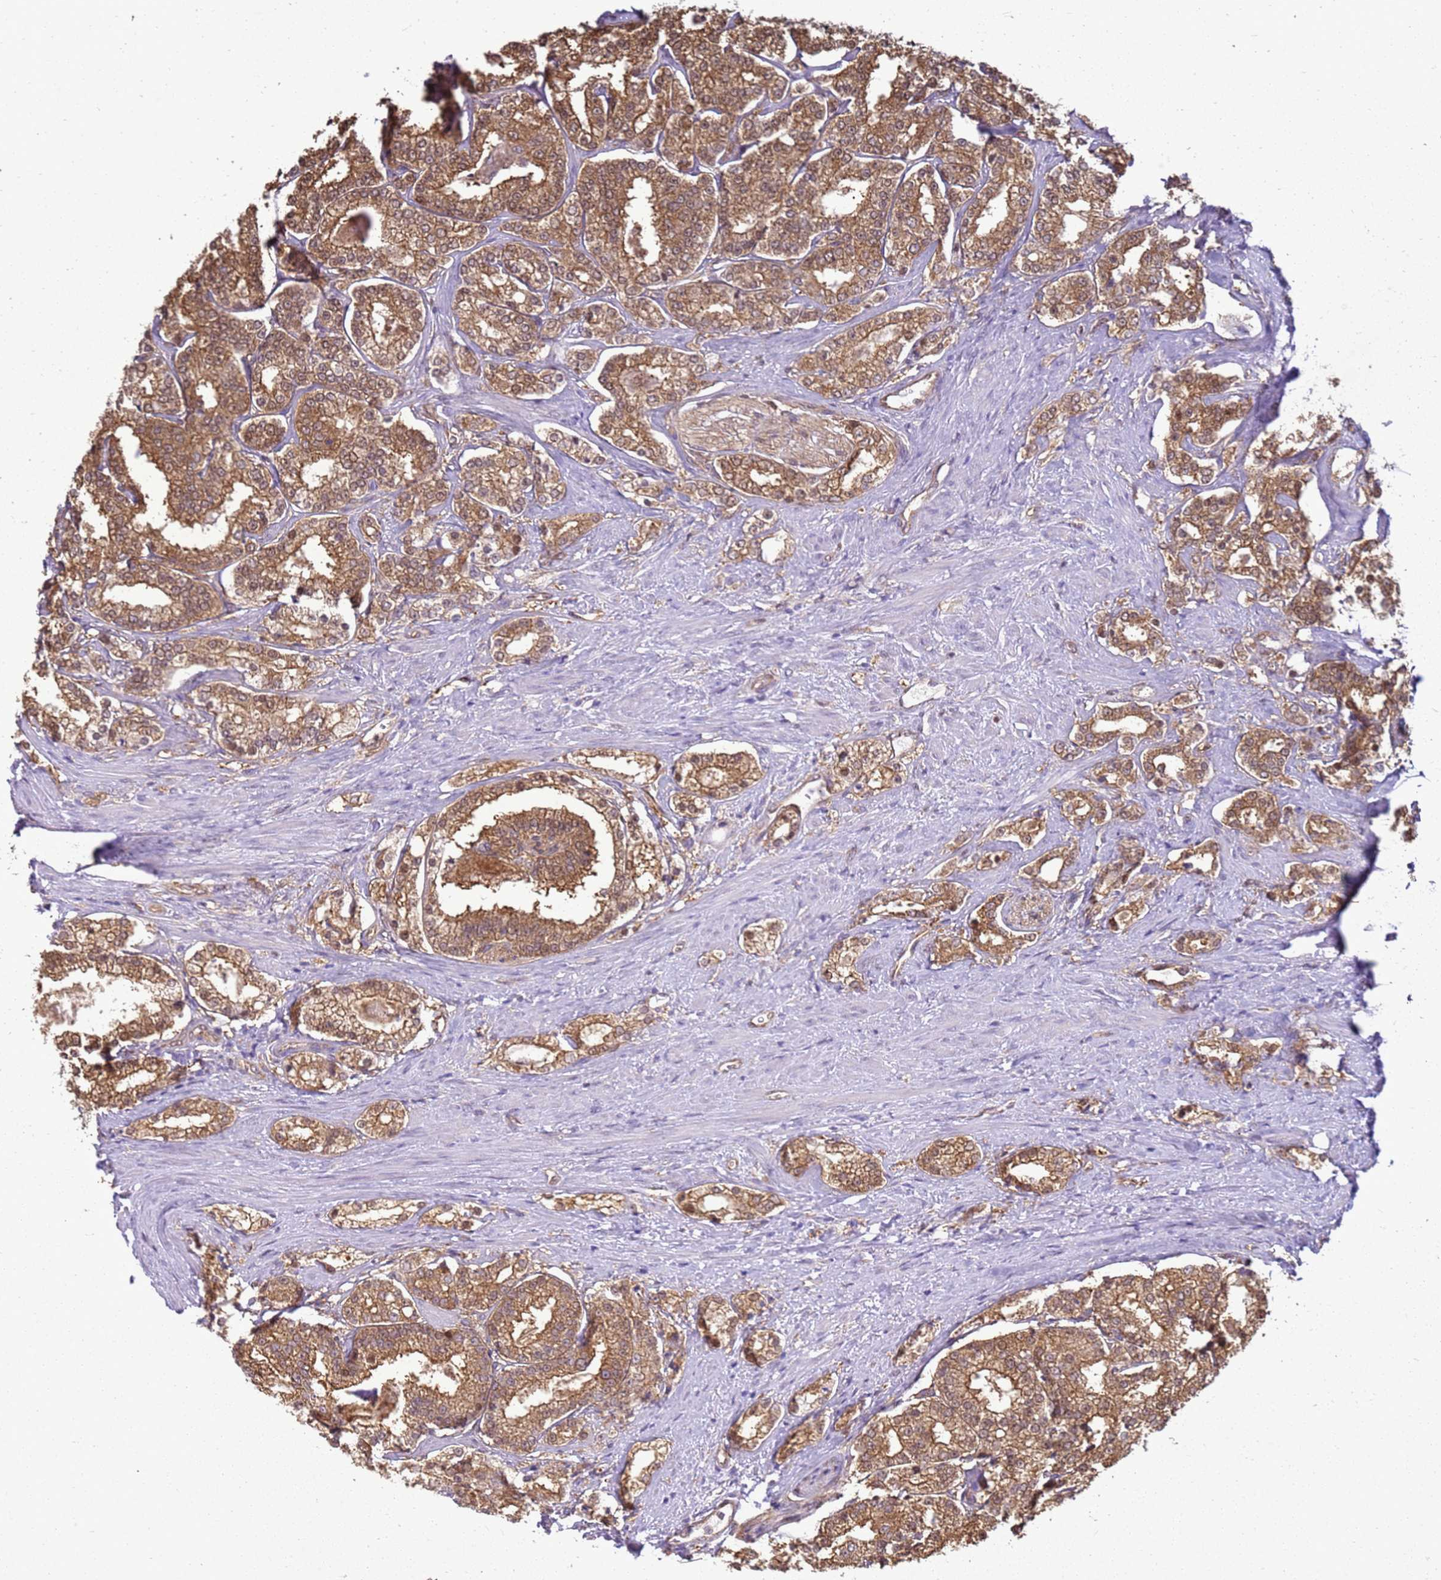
{"staining": {"intensity": "moderate", "quantity": ">75%", "location": "cytoplasmic/membranous"}, "tissue": "prostate cancer", "cell_type": "Tumor cells", "image_type": "cancer", "snomed": [{"axis": "morphology", "description": "Normal tissue, NOS"}, {"axis": "morphology", "description": "Adenocarcinoma, High grade"}, {"axis": "topography", "description": "Prostate"}], "caption": "Tumor cells demonstrate medium levels of moderate cytoplasmic/membranous positivity in approximately >75% of cells in prostate cancer. (DAB (3,3'-diaminobenzidine) = brown stain, brightfield microscopy at high magnification).", "gene": "YWHAE", "patient": {"sex": "male", "age": 83}}